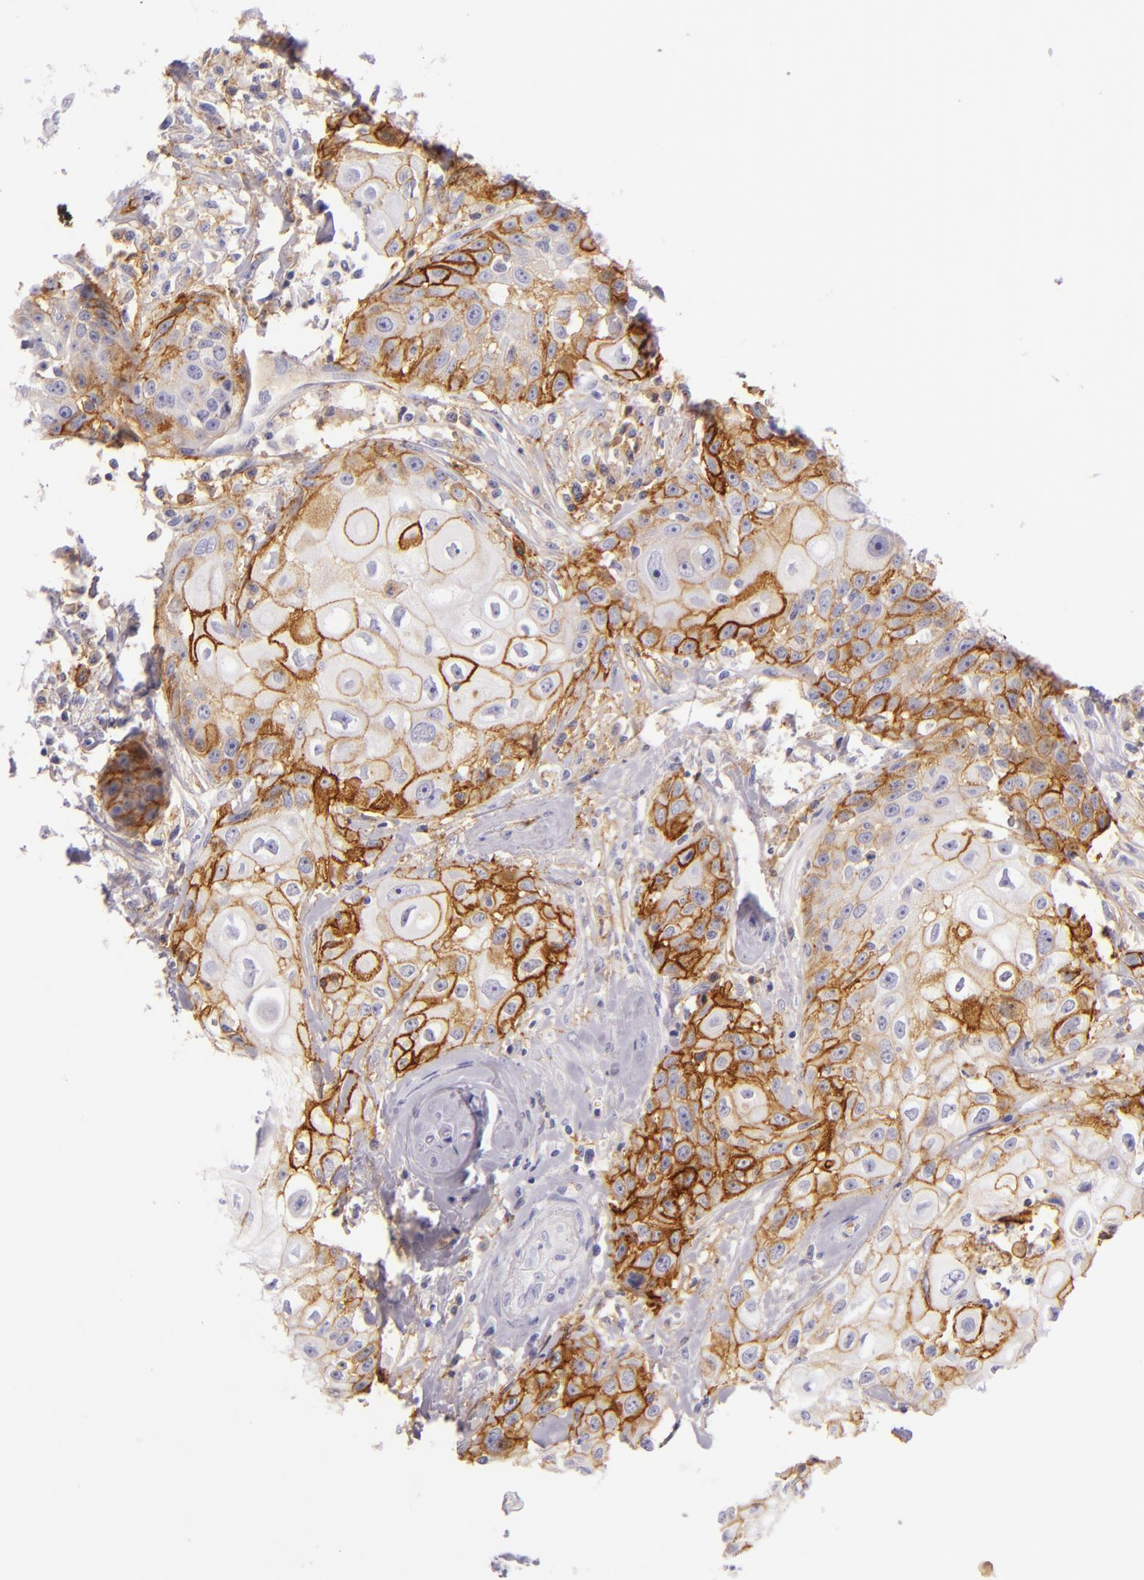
{"staining": {"intensity": "moderate", "quantity": "25%-75%", "location": "cytoplasmic/membranous"}, "tissue": "head and neck cancer", "cell_type": "Tumor cells", "image_type": "cancer", "snomed": [{"axis": "morphology", "description": "Squamous cell carcinoma, NOS"}, {"axis": "topography", "description": "Oral tissue"}, {"axis": "topography", "description": "Head-Neck"}], "caption": "Moderate cytoplasmic/membranous protein staining is identified in approximately 25%-75% of tumor cells in squamous cell carcinoma (head and neck). The staining is performed using DAB brown chromogen to label protein expression. The nuclei are counter-stained blue using hematoxylin.", "gene": "ICAM1", "patient": {"sex": "female", "age": 82}}